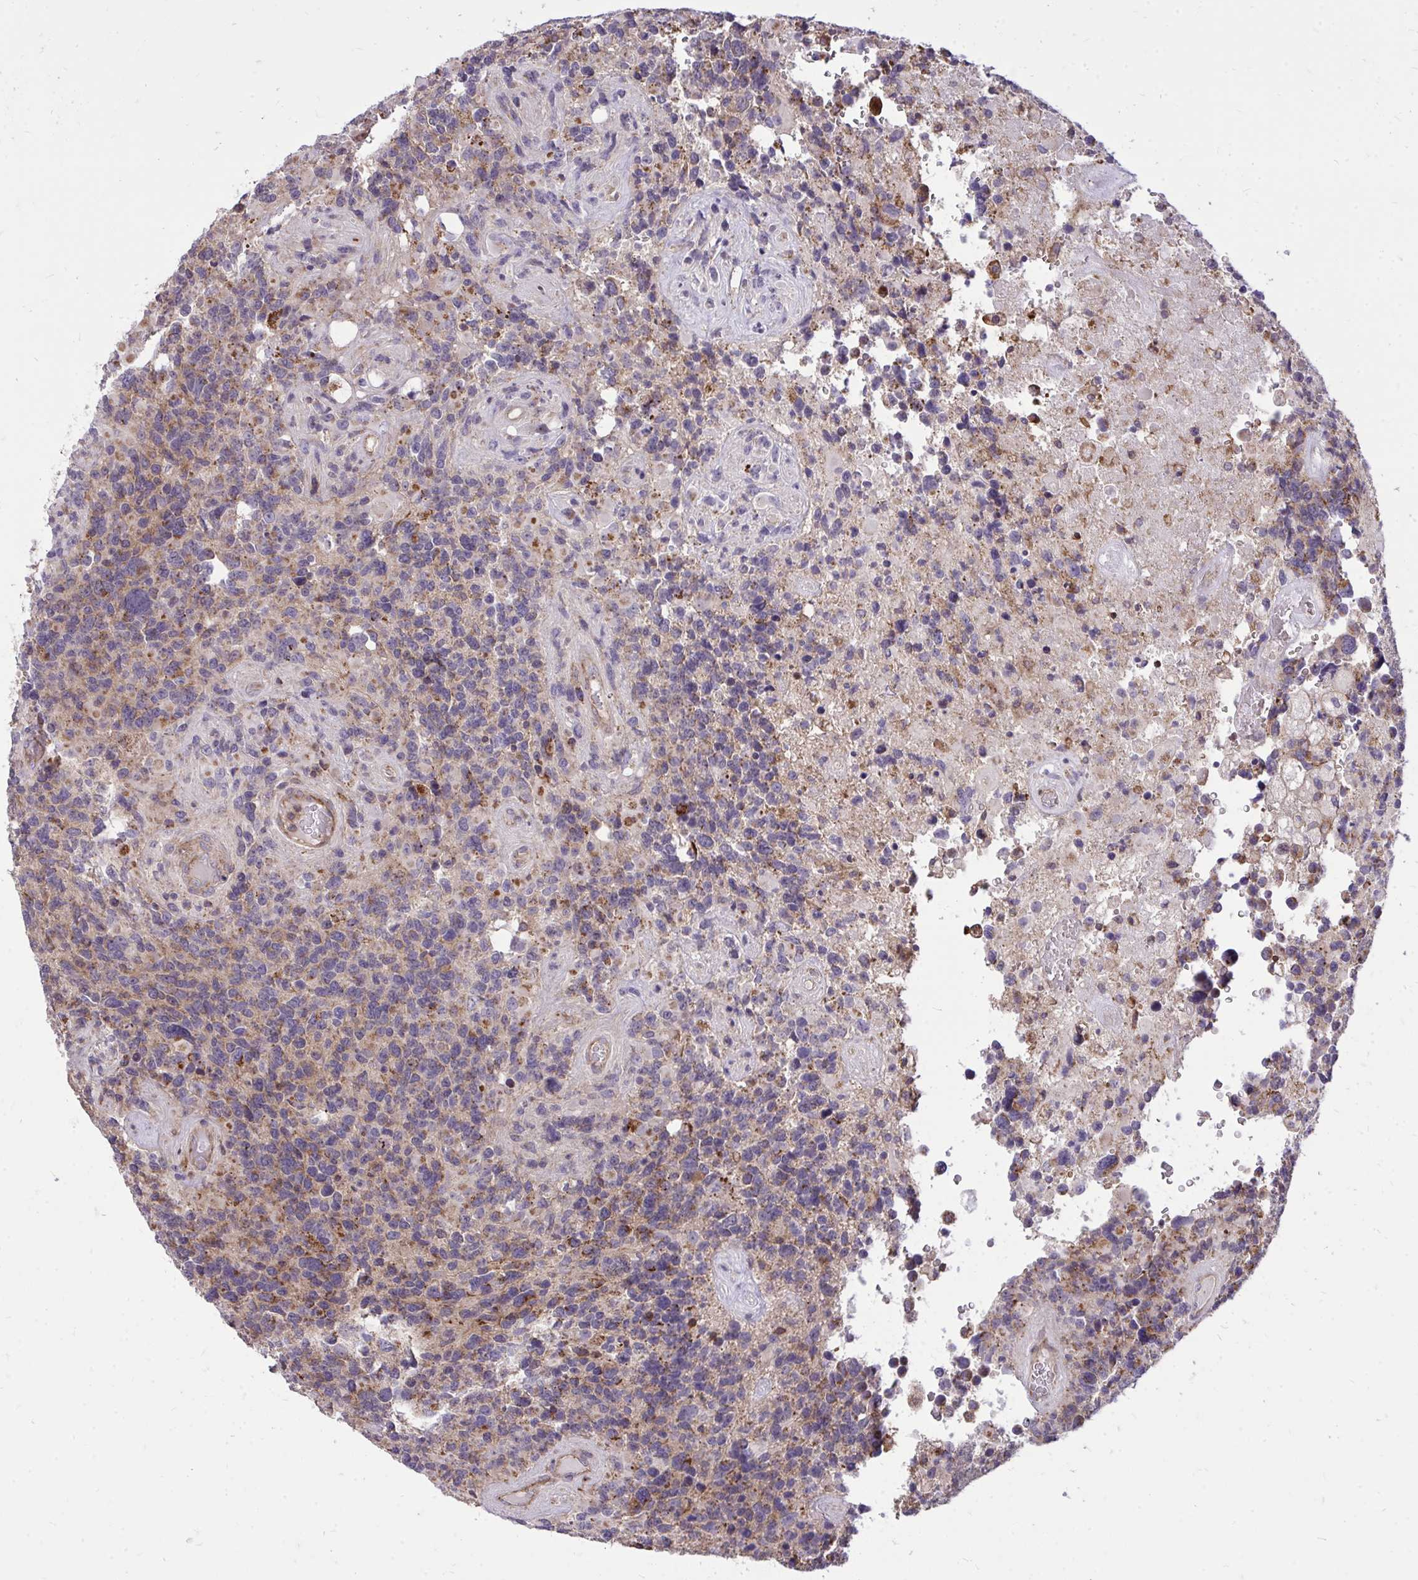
{"staining": {"intensity": "moderate", "quantity": "25%-75%", "location": "cytoplasmic/membranous"}, "tissue": "glioma", "cell_type": "Tumor cells", "image_type": "cancer", "snomed": [{"axis": "morphology", "description": "Glioma, malignant, High grade"}, {"axis": "topography", "description": "Brain"}], "caption": "Protein expression analysis of human glioma reveals moderate cytoplasmic/membranous expression in about 25%-75% of tumor cells.", "gene": "SLC7A5", "patient": {"sex": "female", "age": 40}}